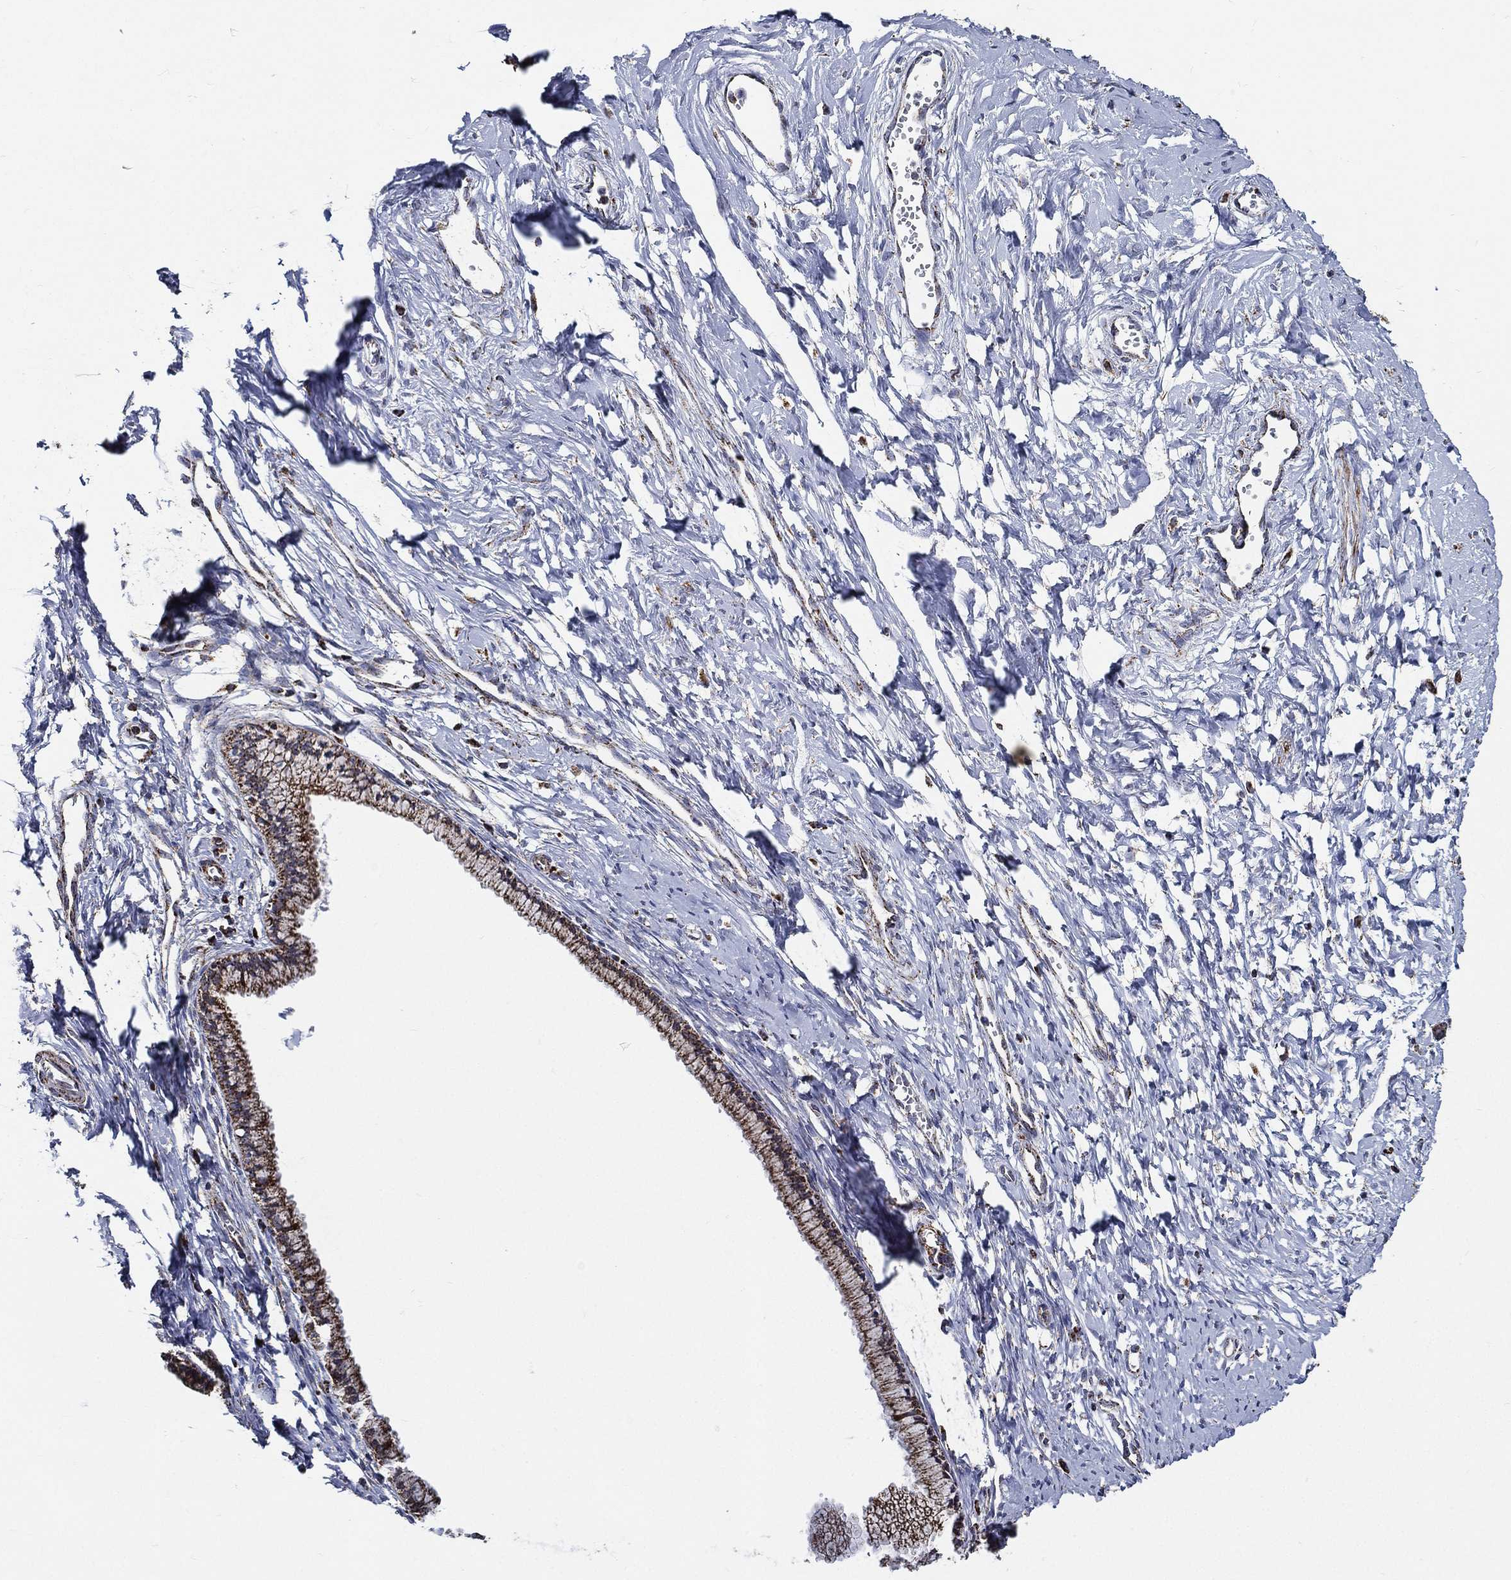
{"staining": {"intensity": "strong", "quantity": ">75%", "location": "cytoplasmic/membranous"}, "tissue": "cervix", "cell_type": "Glandular cells", "image_type": "normal", "snomed": [{"axis": "morphology", "description": "Normal tissue, NOS"}, {"axis": "topography", "description": "Cervix"}], "caption": "A high-resolution image shows IHC staining of normal cervix, which reveals strong cytoplasmic/membranous staining in approximately >75% of glandular cells.", "gene": "NDUFAB1", "patient": {"sex": "female", "age": 40}}